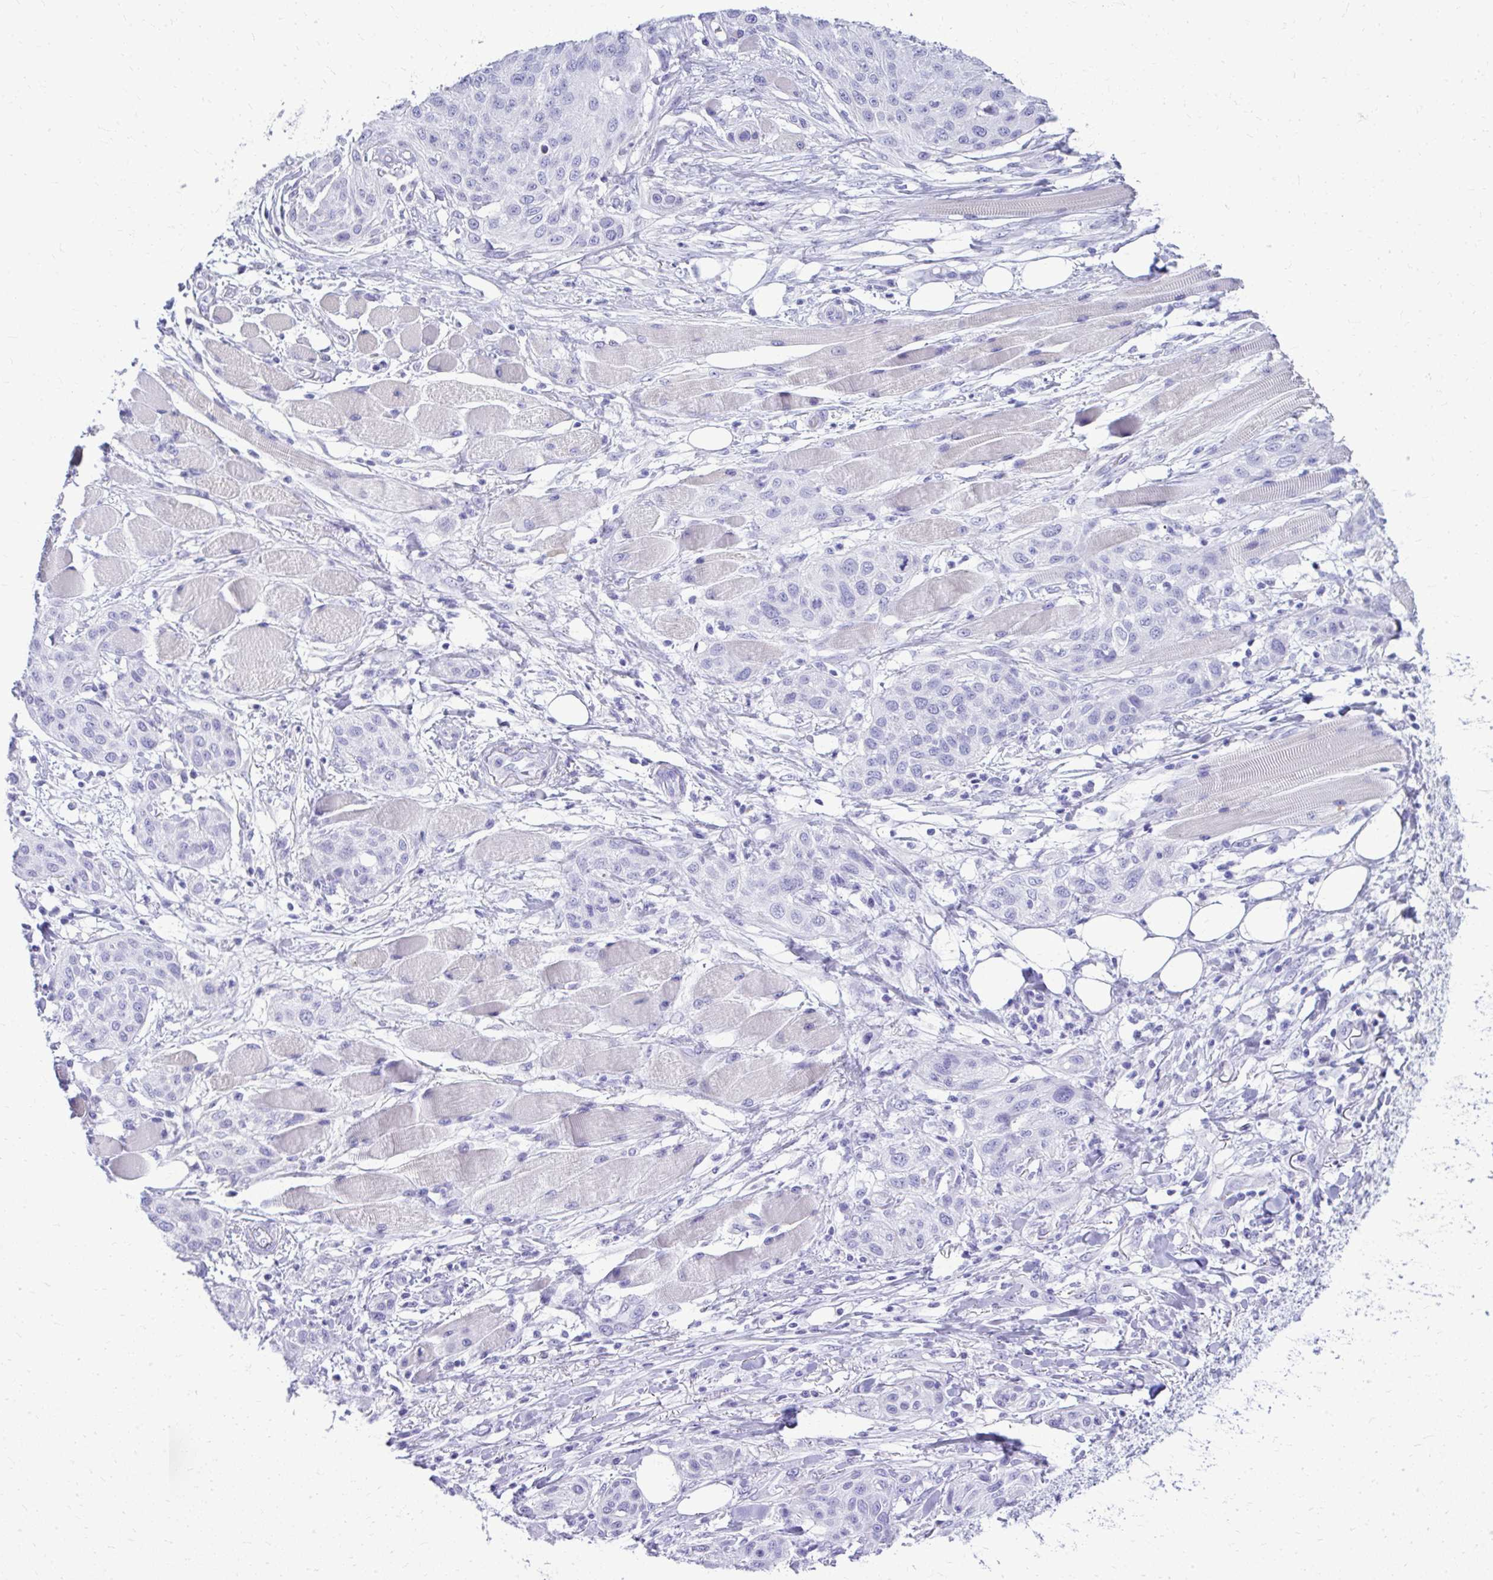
{"staining": {"intensity": "negative", "quantity": "none", "location": "none"}, "tissue": "skin cancer", "cell_type": "Tumor cells", "image_type": "cancer", "snomed": [{"axis": "morphology", "description": "Squamous cell carcinoma, NOS"}, {"axis": "topography", "description": "Skin"}], "caption": "Tumor cells are negative for protein expression in human skin squamous cell carcinoma.", "gene": "RALYL", "patient": {"sex": "female", "age": 87}}